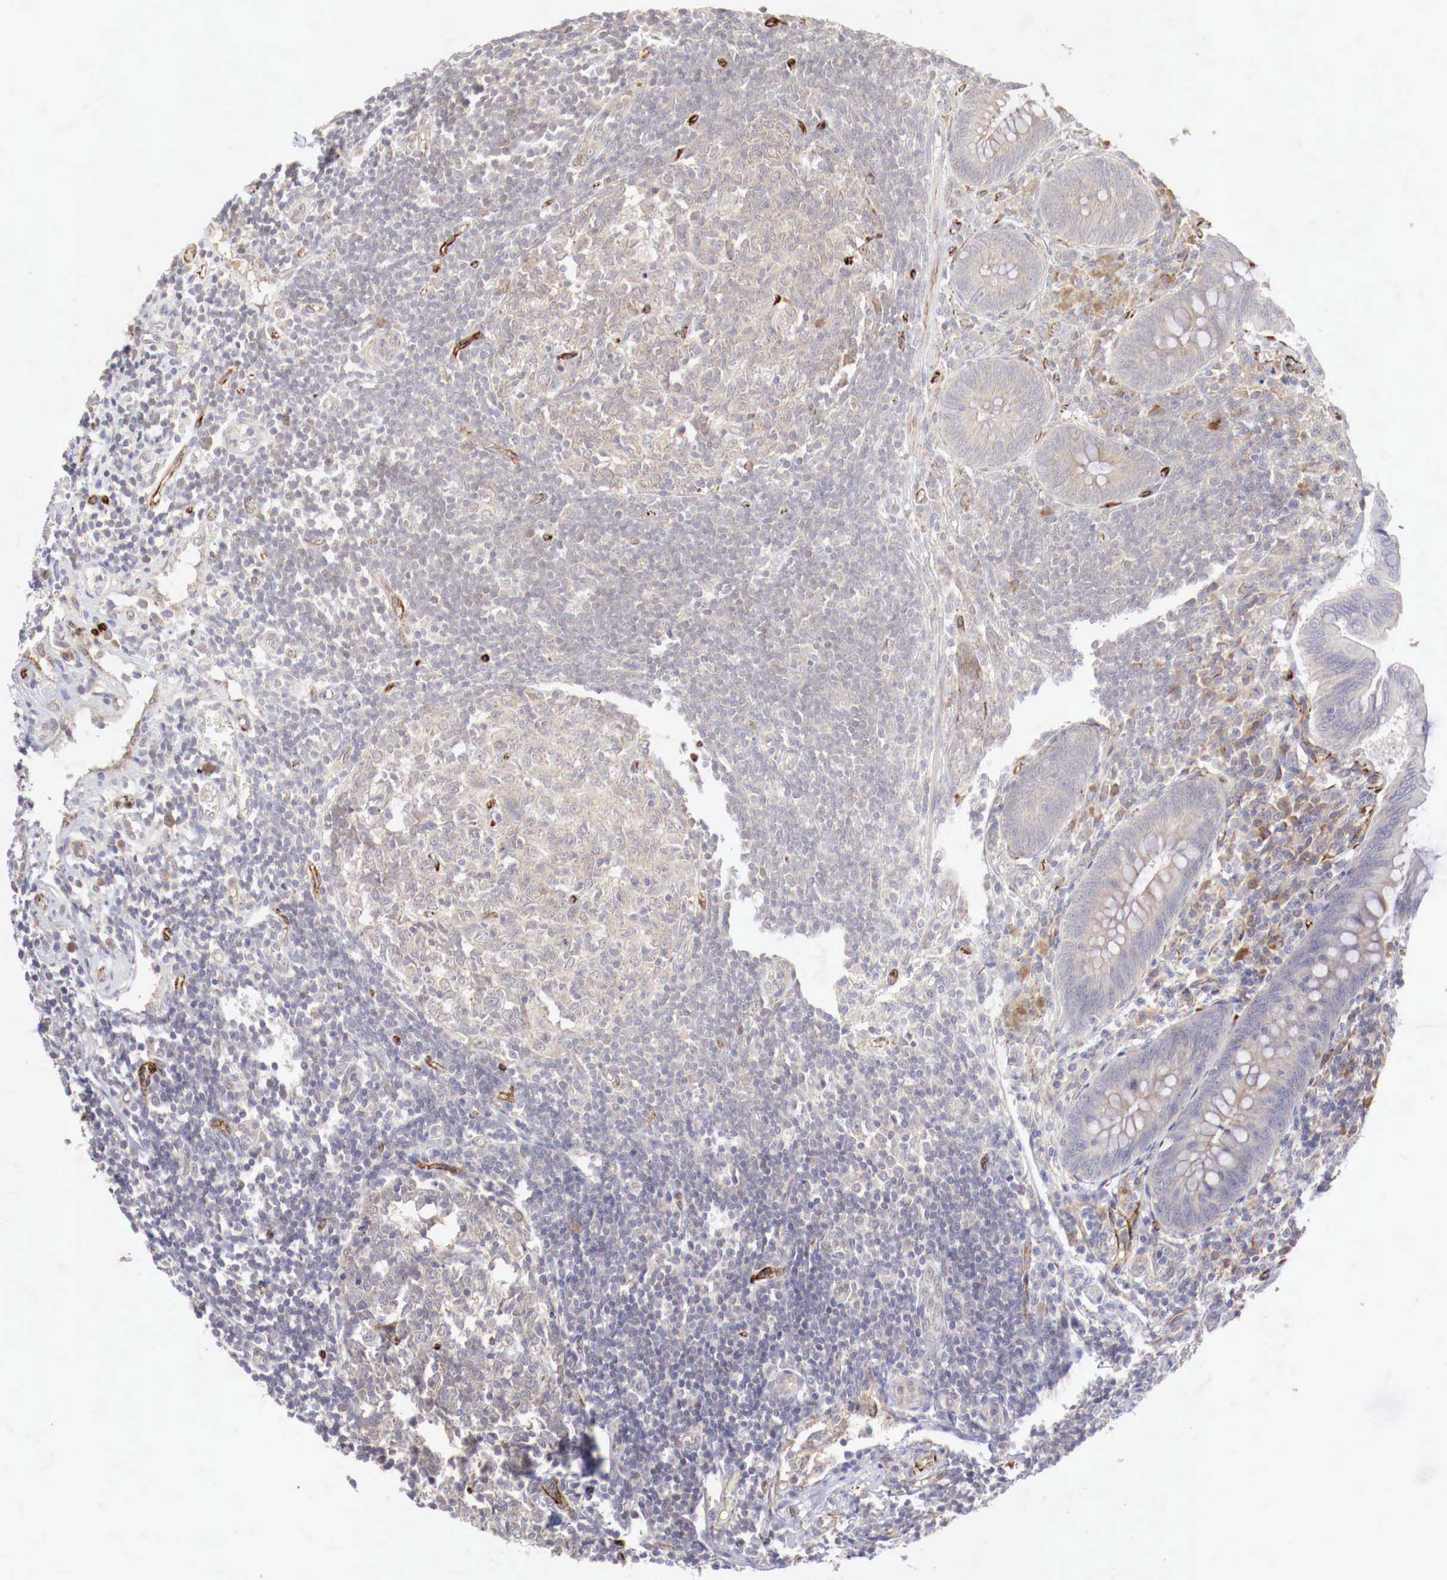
{"staining": {"intensity": "negative", "quantity": "none", "location": "none"}, "tissue": "appendix", "cell_type": "Glandular cells", "image_type": "normal", "snomed": [{"axis": "morphology", "description": "Normal tissue, NOS"}, {"axis": "topography", "description": "Appendix"}], "caption": "Immunohistochemistry micrograph of benign appendix stained for a protein (brown), which demonstrates no staining in glandular cells.", "gene": "WT1", "patient": {"sex": "female", "age": 34}}